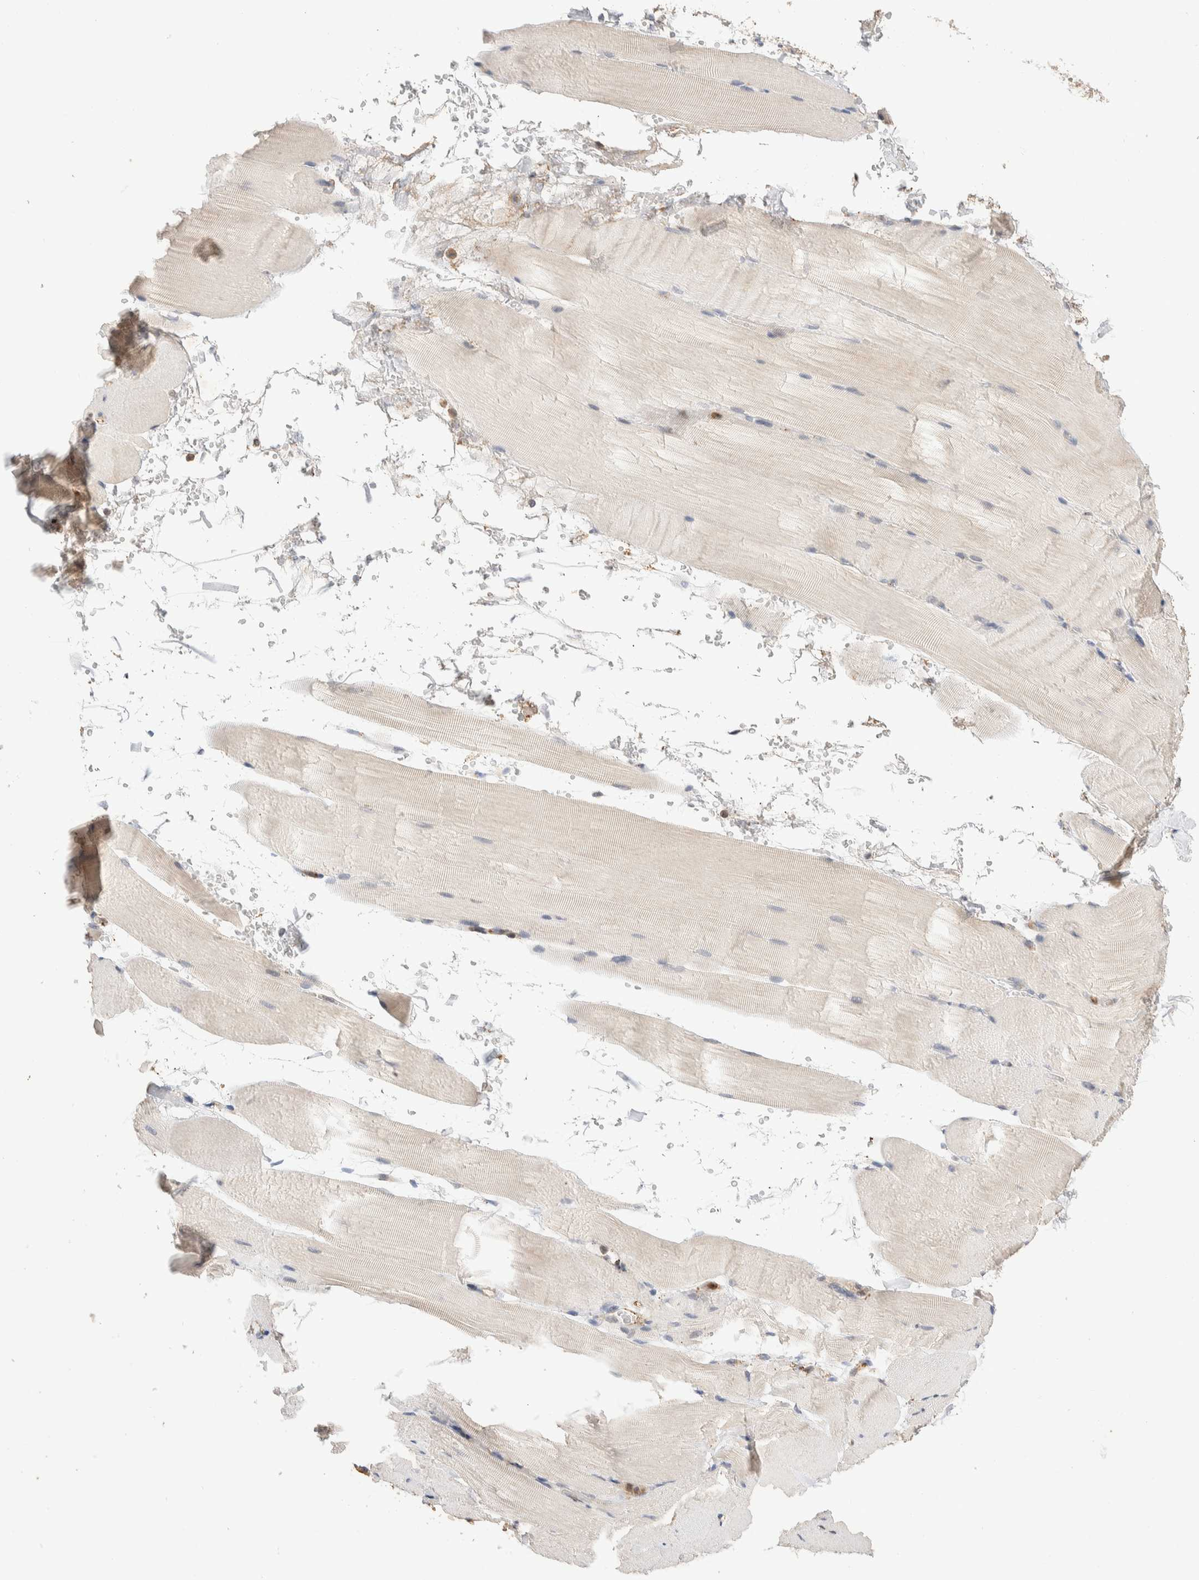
{"staining": {"intensity": "negative", "quantity": "none", "location": "none"}, "tissue": "skeletal muscle", "cell_type": "Myocytes", "image_type": "normal", "snomed": [{"axis": "morphology", "description": "Normal tissue, NOS"}, {"axis": "topography", "description": "Skeletal muscle"}, {"axis": "topography", "description": "Parathyroid gland"}], "caption": "The immunohistochemistry (IHC) photomicrograph has no significant expression in myocytes of skeletal muscle.", "gene": "NSMAF", "patient": {"sex": "female", "age": 37}}